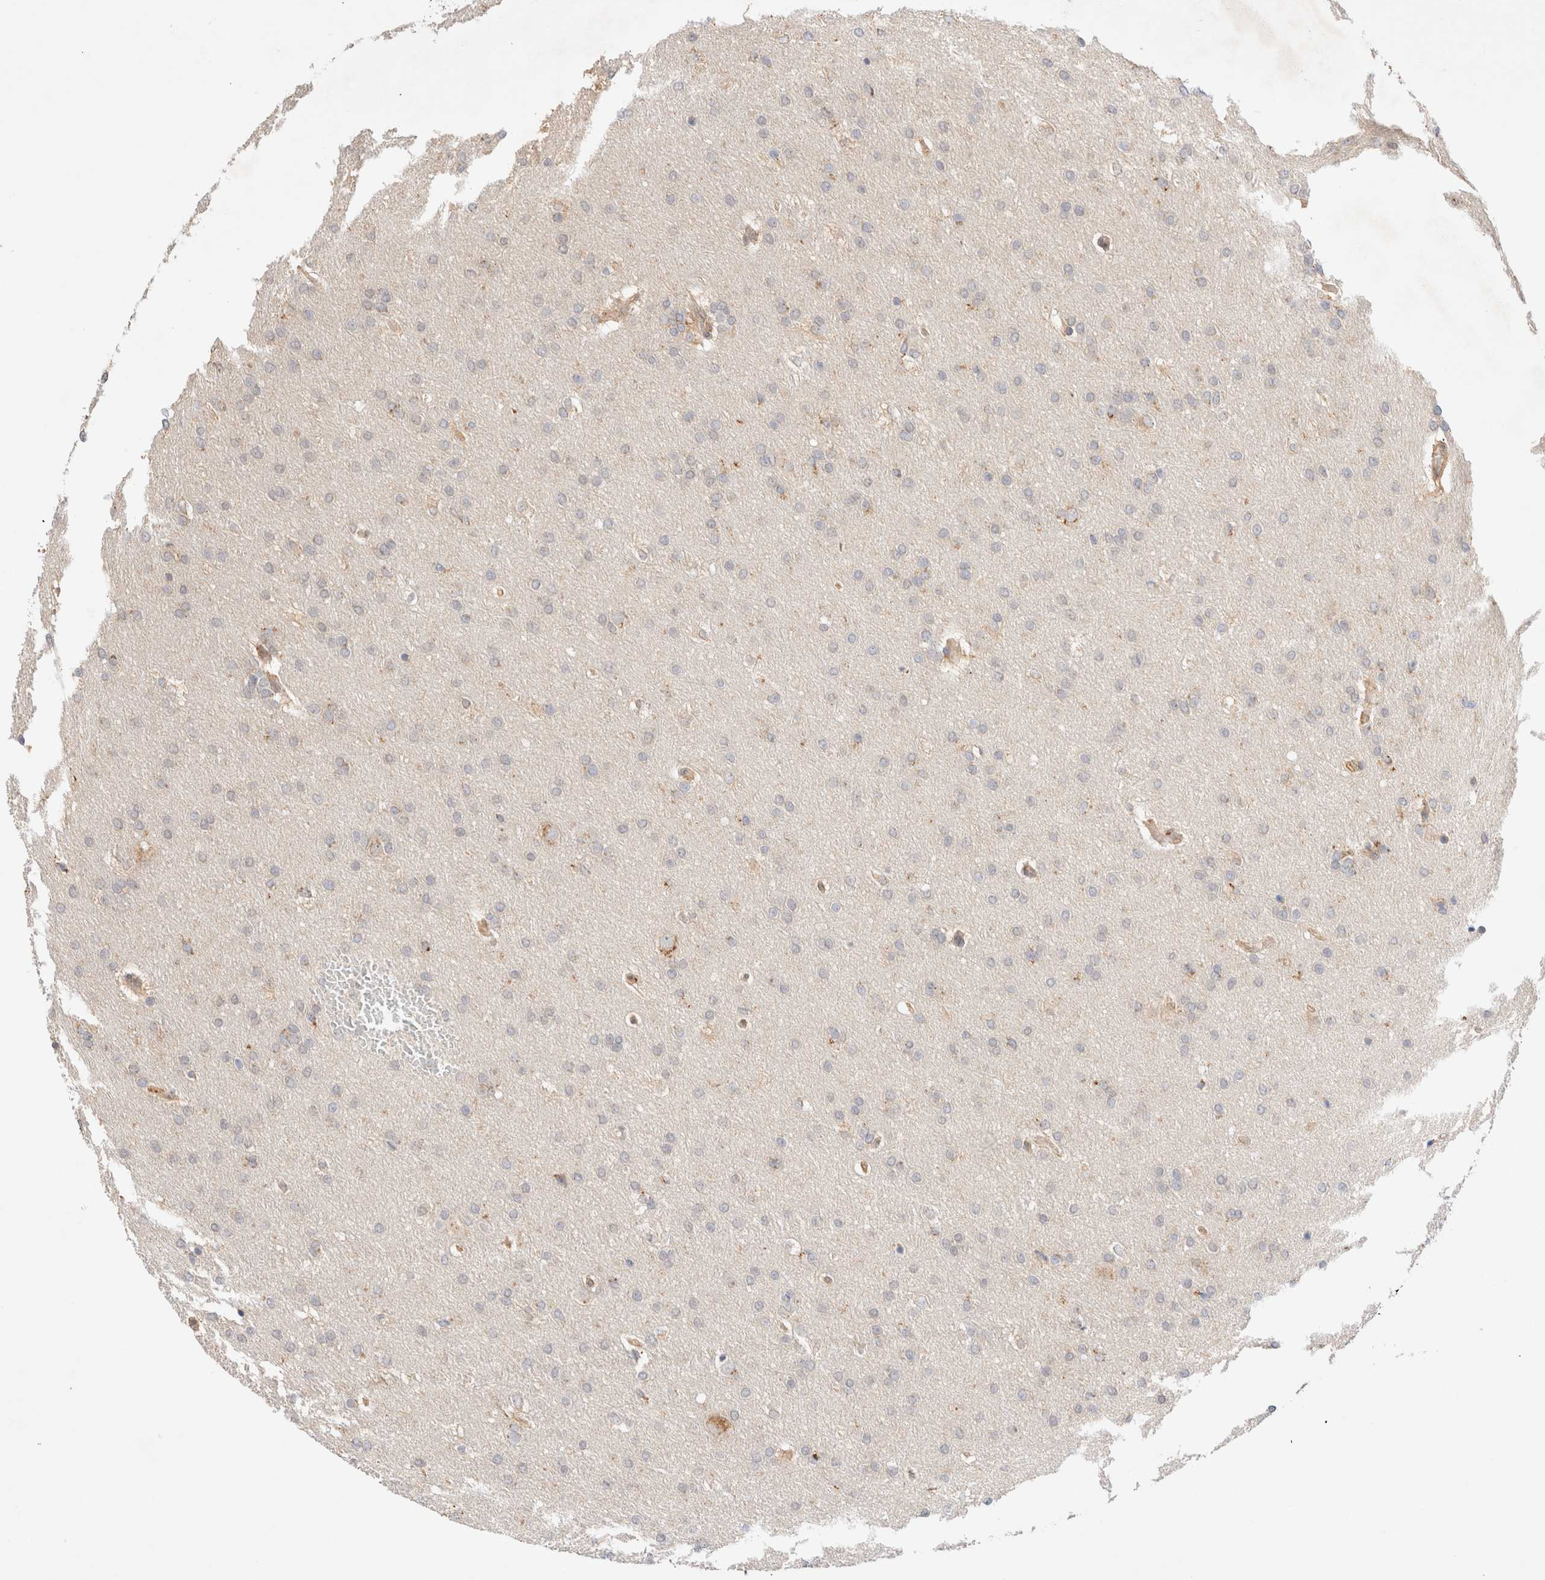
{"staining": {"intensity": "negative", "quantity": "none", "location": "none"}, "tissue": "glioma", "cell_type": "Tumor cells", "image_type": "cancer", "snomed": [{"axis": "morphology", "description": "Glioma, malignant, Low grade"}, {"axis": "topography", "description": "Brain"}], "caption": "Histopathology image shows no significant protein expression in tumor cells of glioma.", "gene": "RABEPK", "patient": {"sex": "female", "age": 37}}